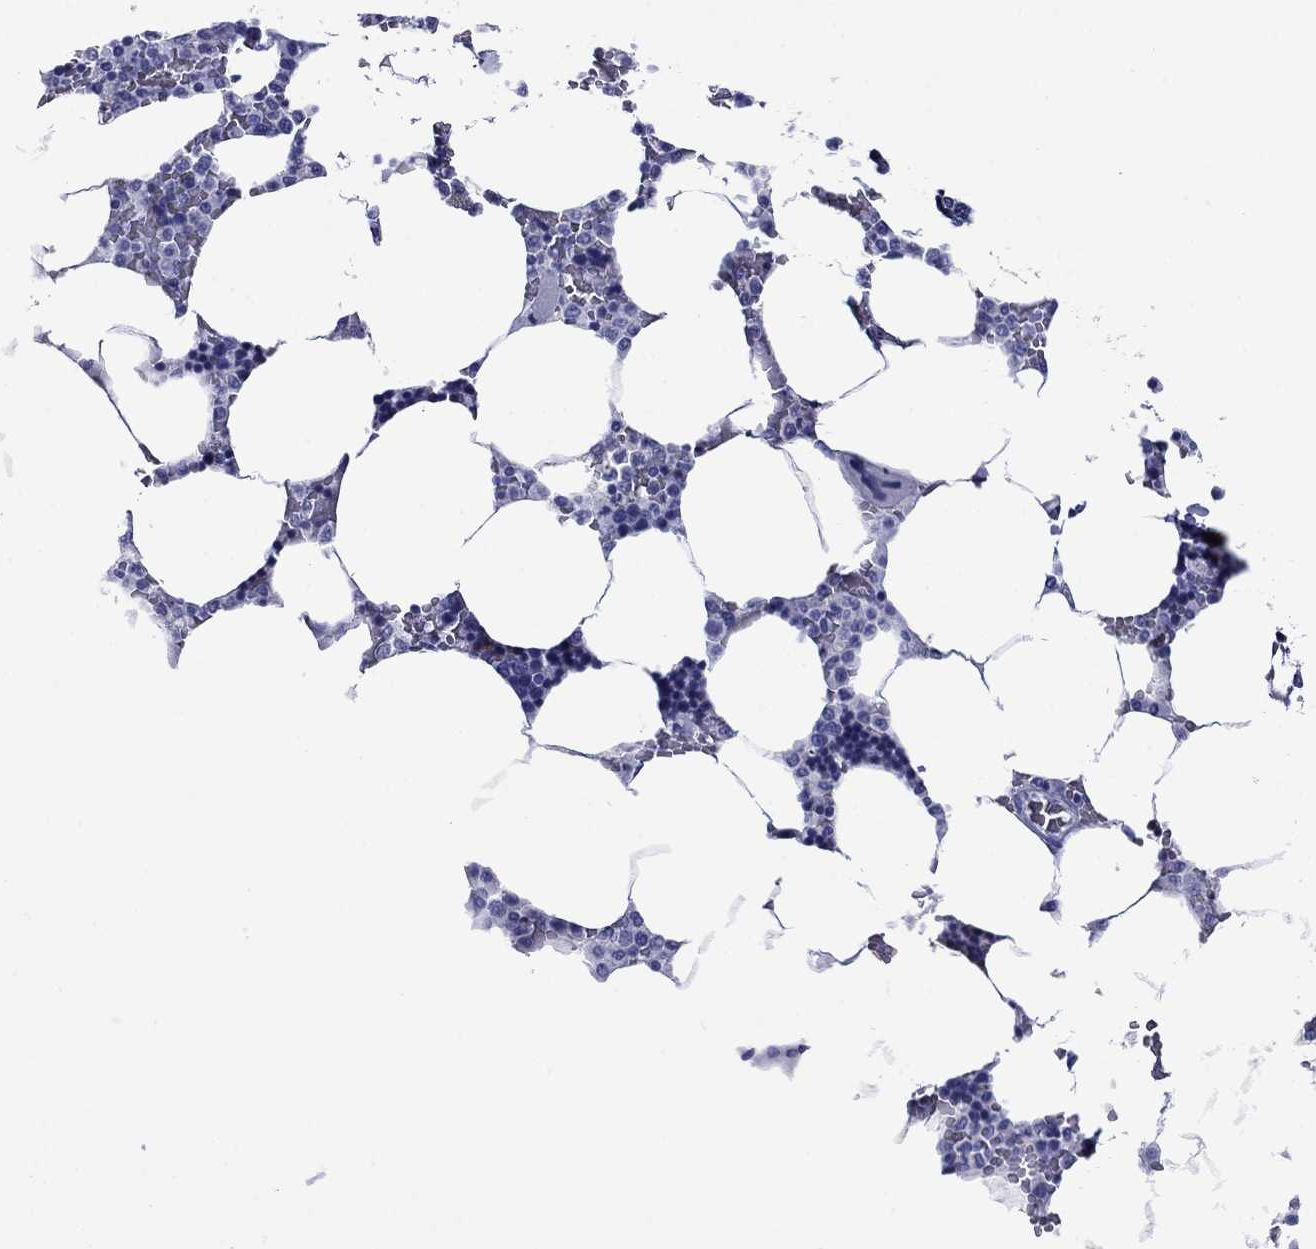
{"staining": {"intensity": "negative", "quantity": "none", "location": "none"}, "tissue": "bone marrow", "cell_type": "Hematopoietic cells", "image_type": "normal", "snomed": [{"axis": "morphology", "description": "Normal tissue, NOS"}, {"axis": "topography", "description": "Bone marrow"}], "caption": "Bone marrow was stained to show a protein in brown. There is no significant positivity in hematopoietic cells. The staining was performed using DAB (3,3'-diaminobenzidine) to visualize the protein expression in brown, while the nuclei were stained in blue with hematoxylin (Magnification: 20x).", "gene": "ROM1", "patient": {"sex": "male", "age": 63}}